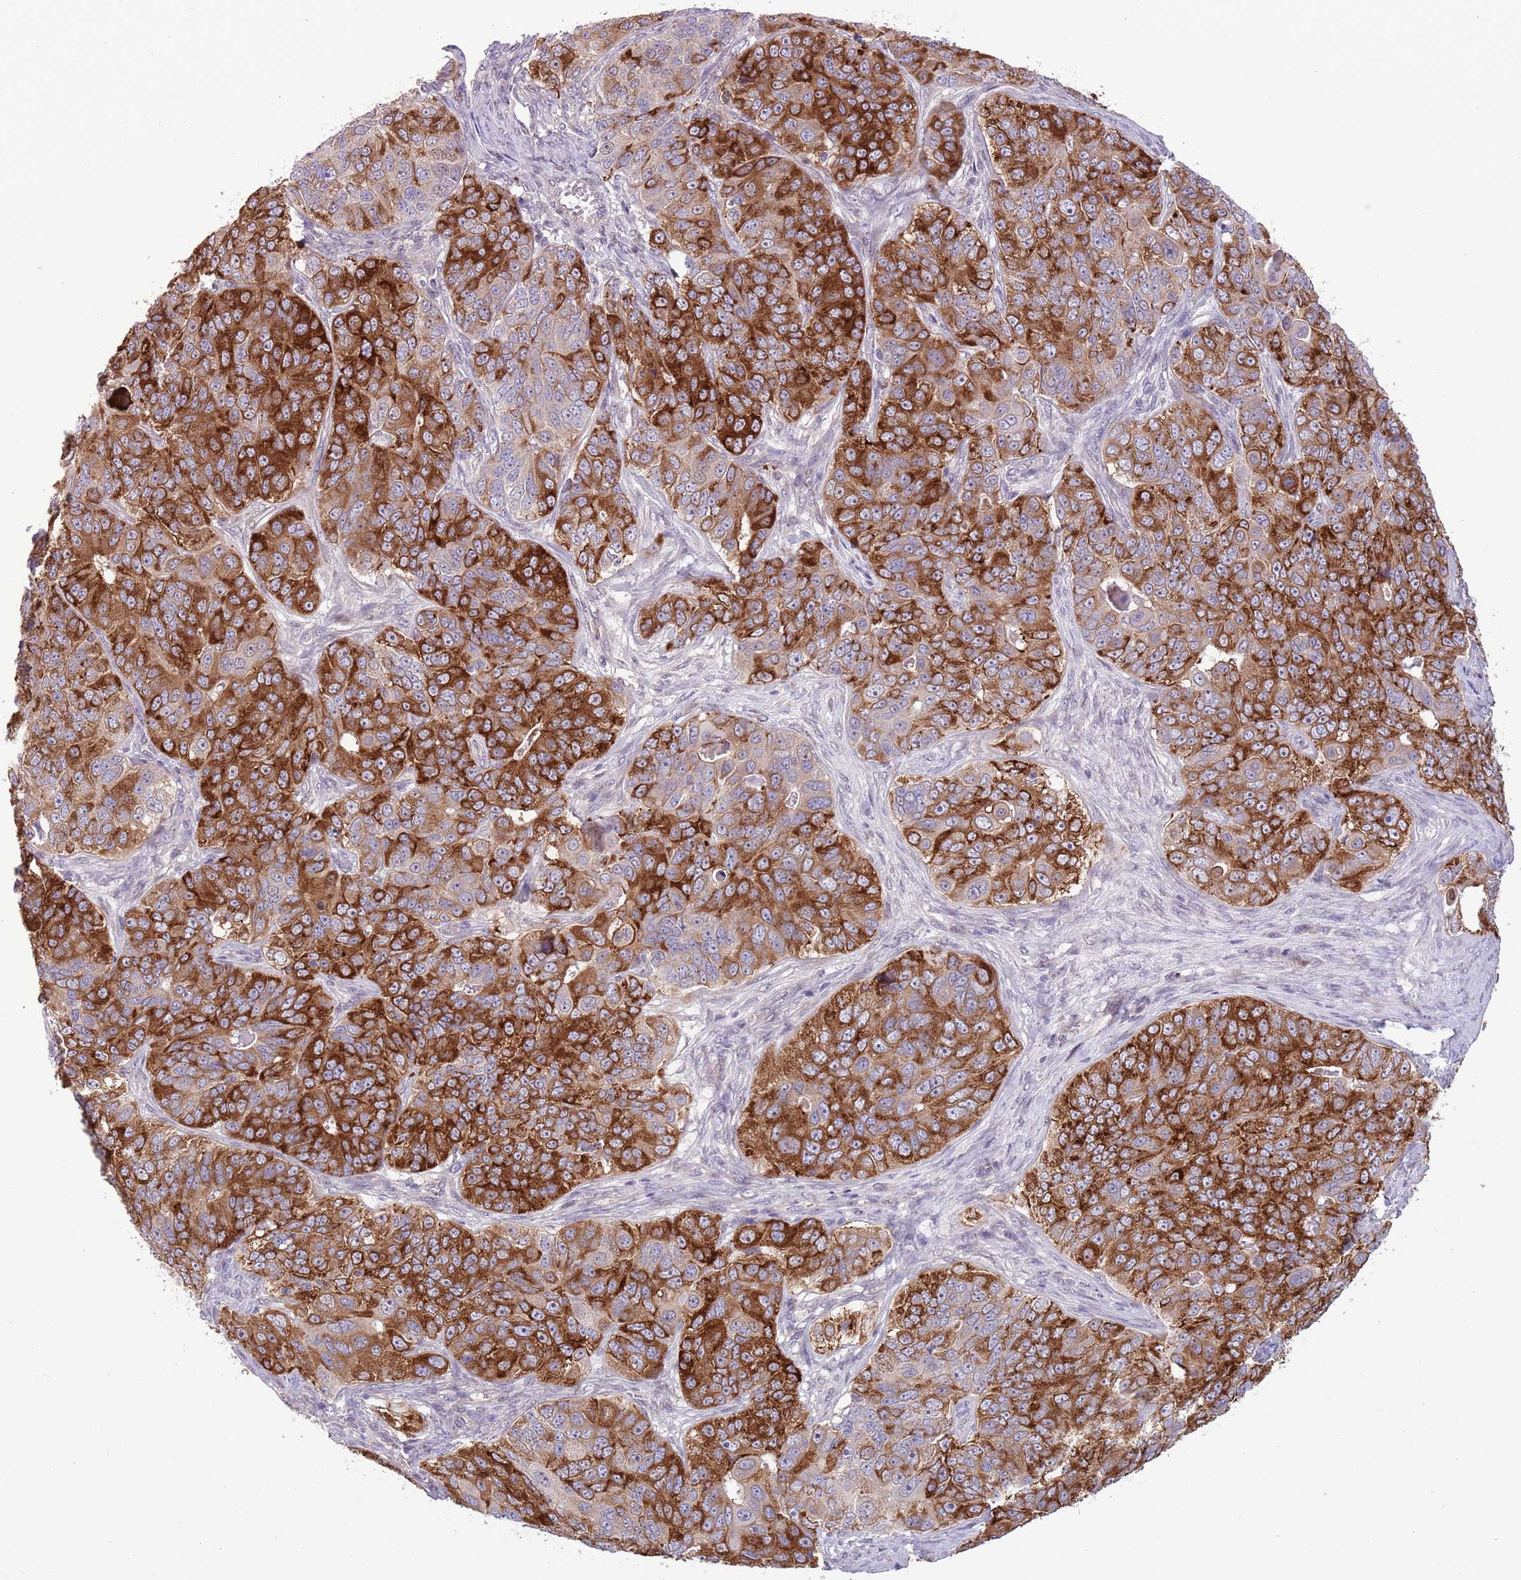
{"staining": {"intensity": "strong", "quantity": ">75%", "location": "cytoplasmic/membranous"}, "tissue": "ovarian cancer", "cell_type": "Tumor cells", "image_type": "cancer", "snomed": [{"axis": "morphology", "description": "Carcinoma, endometroid"}, {"axis": "topography", "description": "Ovary"}], "caption": "A brown stain labels strong cytoplasmic/membranous staining of a protein in ovarian cancer (endometroid carcinoma) tumor cells. (IHC, brightfield microscopy, high magnification).", "gene": "CCND2", "patient": {"sex": "female", "age": 51}}